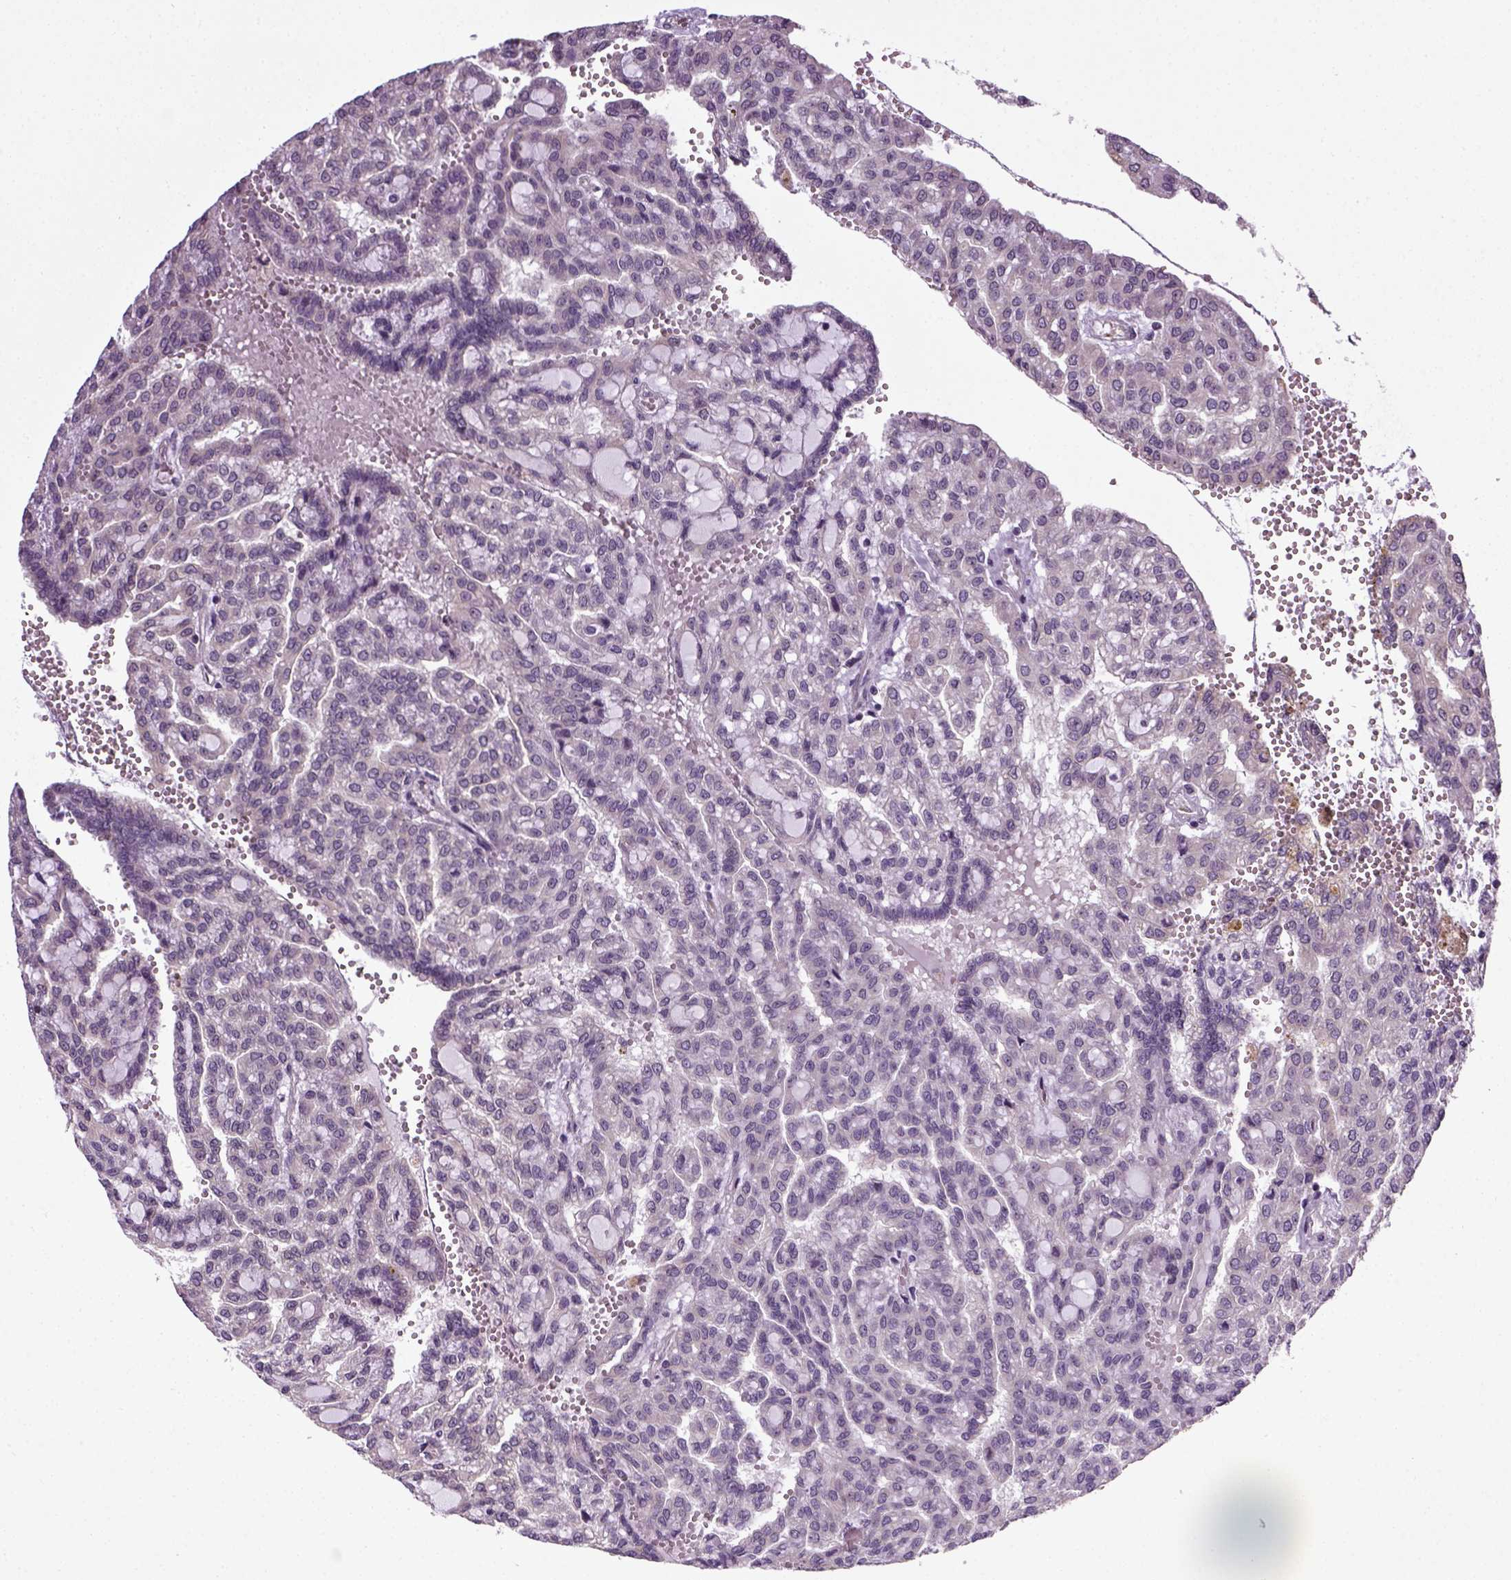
{"staining": {"intensity": "negative", "quantity": "none", "location": "none"}, "tissue": "renal cancer", "cell_type": "Tumor cells", "image_type": "cancer", "snomed": [{"axis": "morphology", "description": "Adenocarcinoma, NOS"}, {"axis": "topography", "description": "Kidney"}], "caption": "Tumor cells are negative for brown protein staining in renal cancer.", "gene": "TPRG1", "patient": {"sex": "male", "age": 63}}